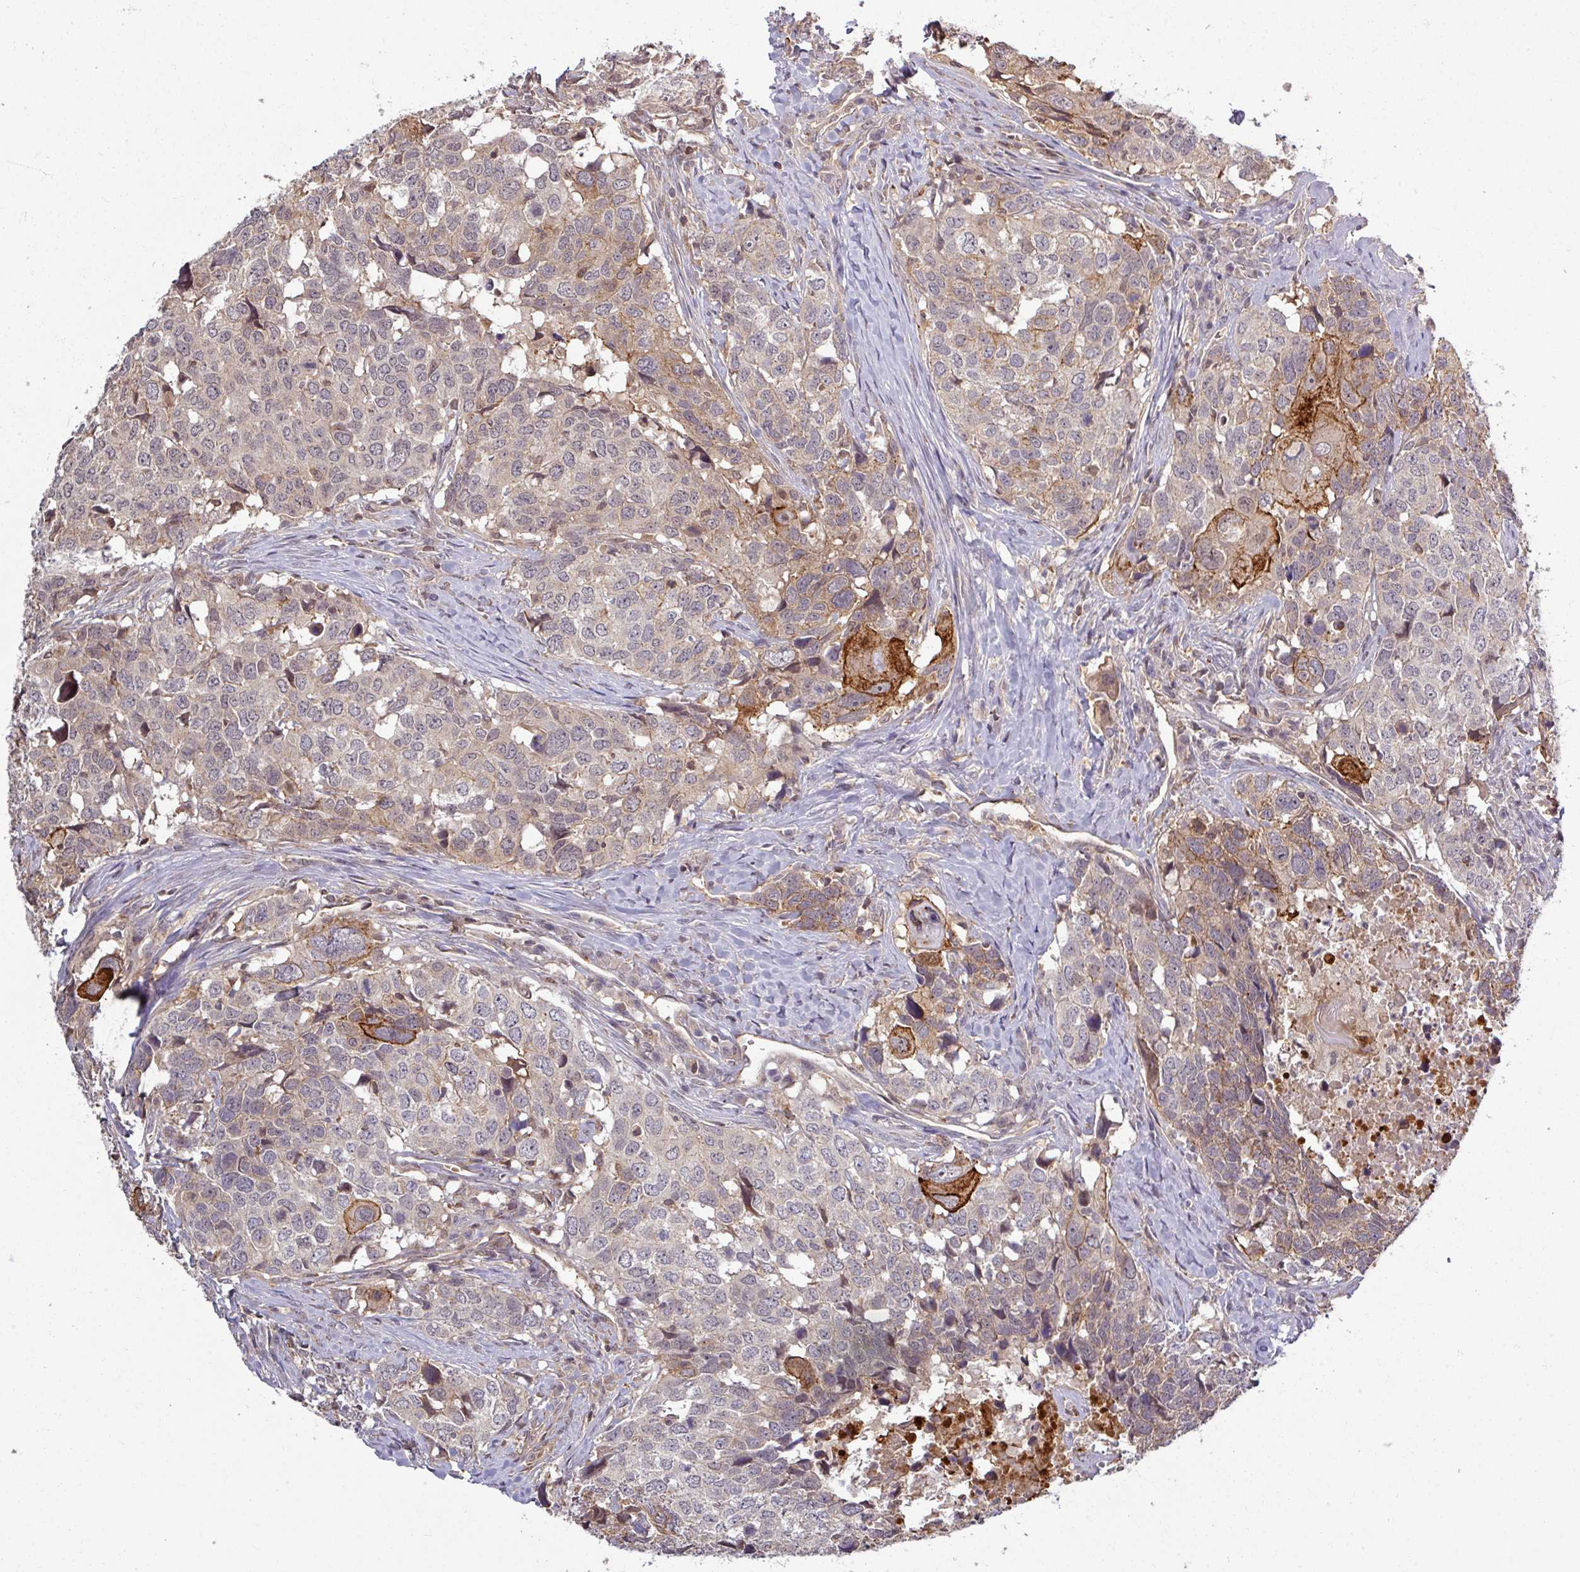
{"staining": {"intensity": "strong", "quantity": "<25%", "location": "cytoplasmic/membranous"}, "tissue": "head and neck cancer", "cell_type": "Tumor cells", "image_type": "cancer", "snomed": [{"axis": "morphology", "description": "Normal tissue, NOS"}, {"axis": "morphology", "description": "Squamous cell carcinoma, NOS"}, {"axis": "topography", "description": "Skeletal muscle"}, {"axis": "topography", "description": "Vascular tissue"}, {"axis": "topography", "description": "Peripheral nerve tissue"}, {"axis": "topography", "description": "Head-Neck"}], "caption": "Immunohistochemistry image of head and neck cancer (squamous cell carcinoma) stained for a protein (brown), which exhibits medium levels of strong cytoplasmic/membranous positivity in approximately <25% of tumor cells.", "gene": "TUSC3", "patient": {"sex": "male", "age": 66}}